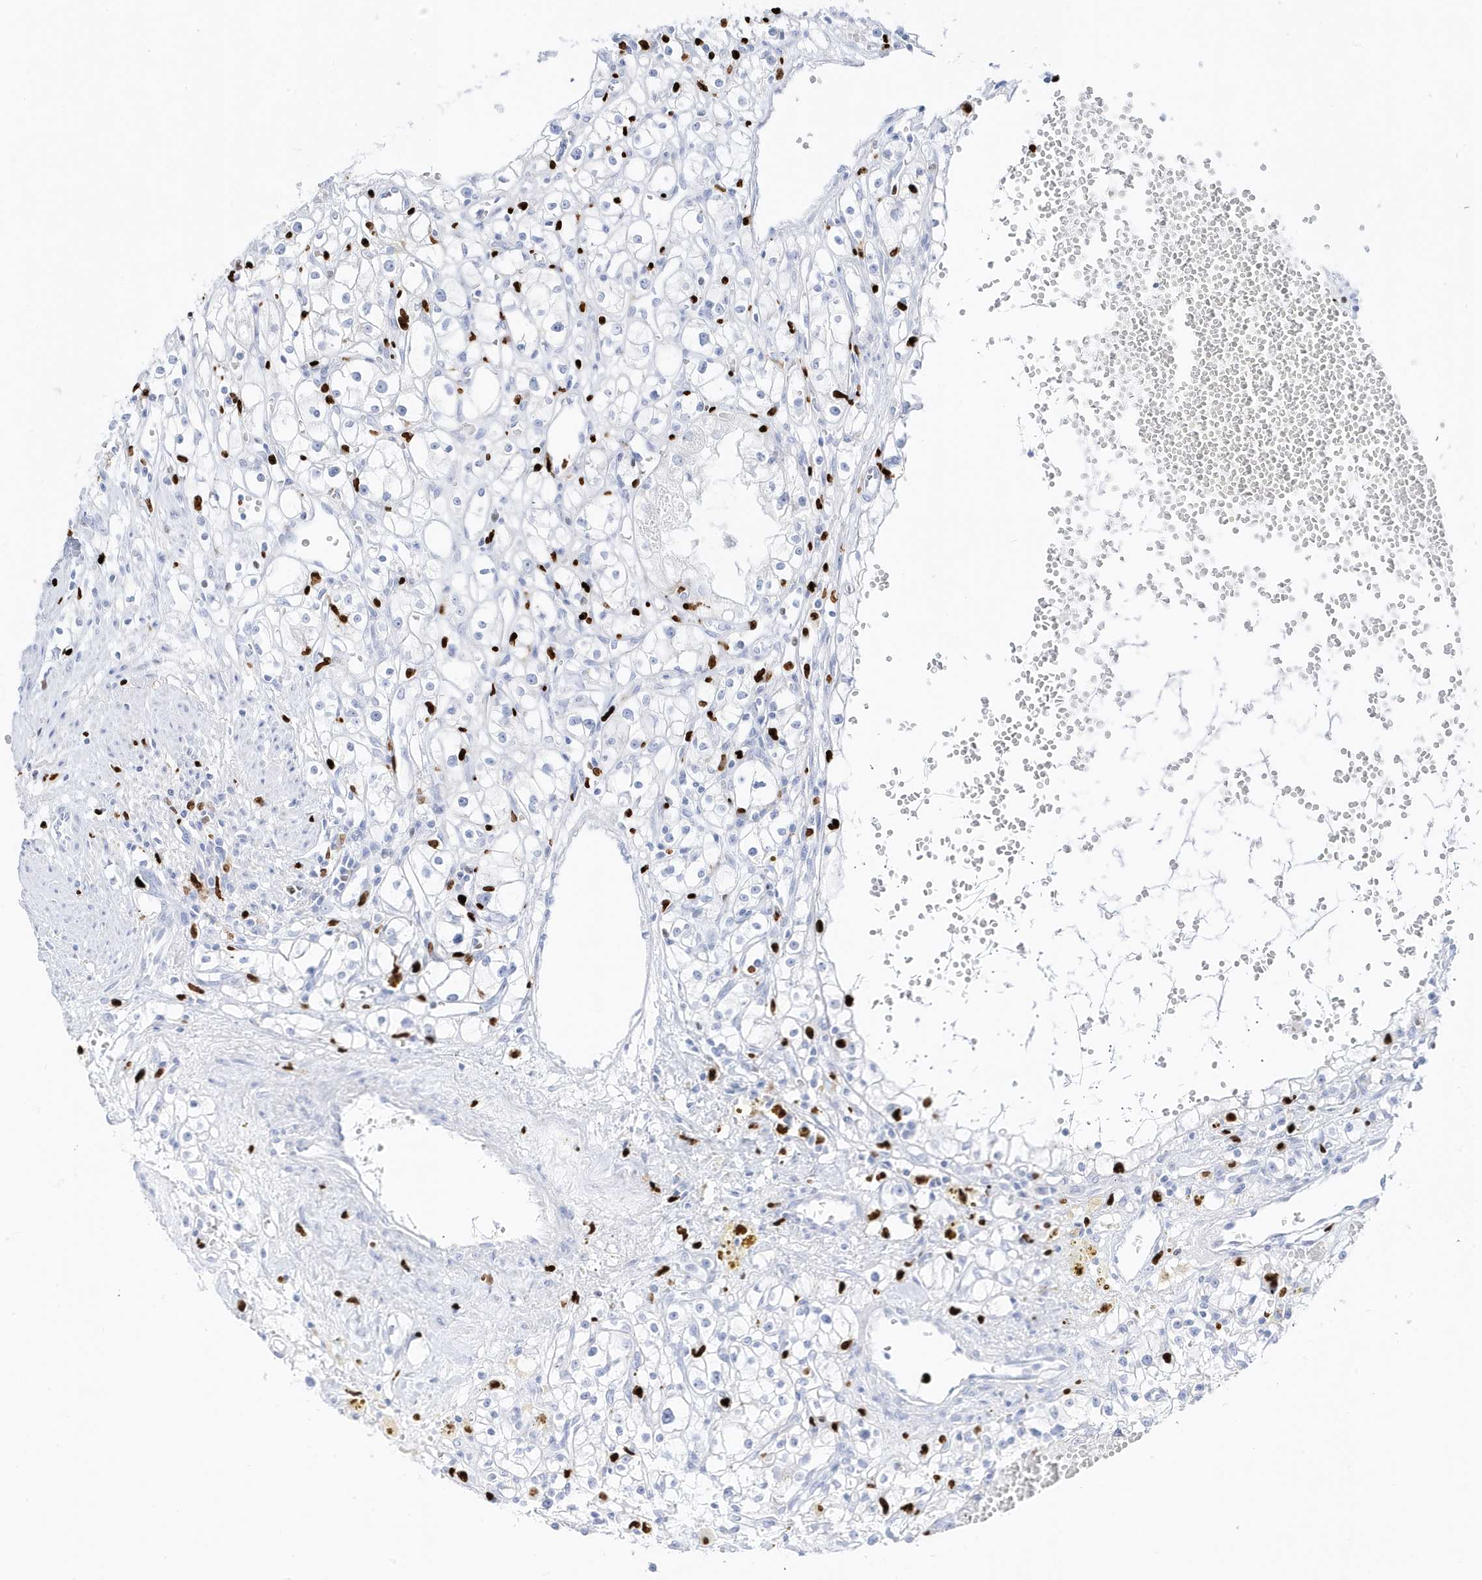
{"staining": {"intensity": "negative", "quantity": "none", "location": "none"}, "tissue": "renal cancer", "cell_type": "Tumor cells", "image_type": "cancer", "snomed": [{"axis": "morphology", "description": "Adenocarcinoma, NOS"}, {"axis": "topography", "description": "Kidney"}], "caption": "The IHC histopathology image has no significant positivity in tumor cells of adenocarcinoma (renal) tissue.", "gene": "MNDA", "patient": {"sex": "male", "age": 56}}